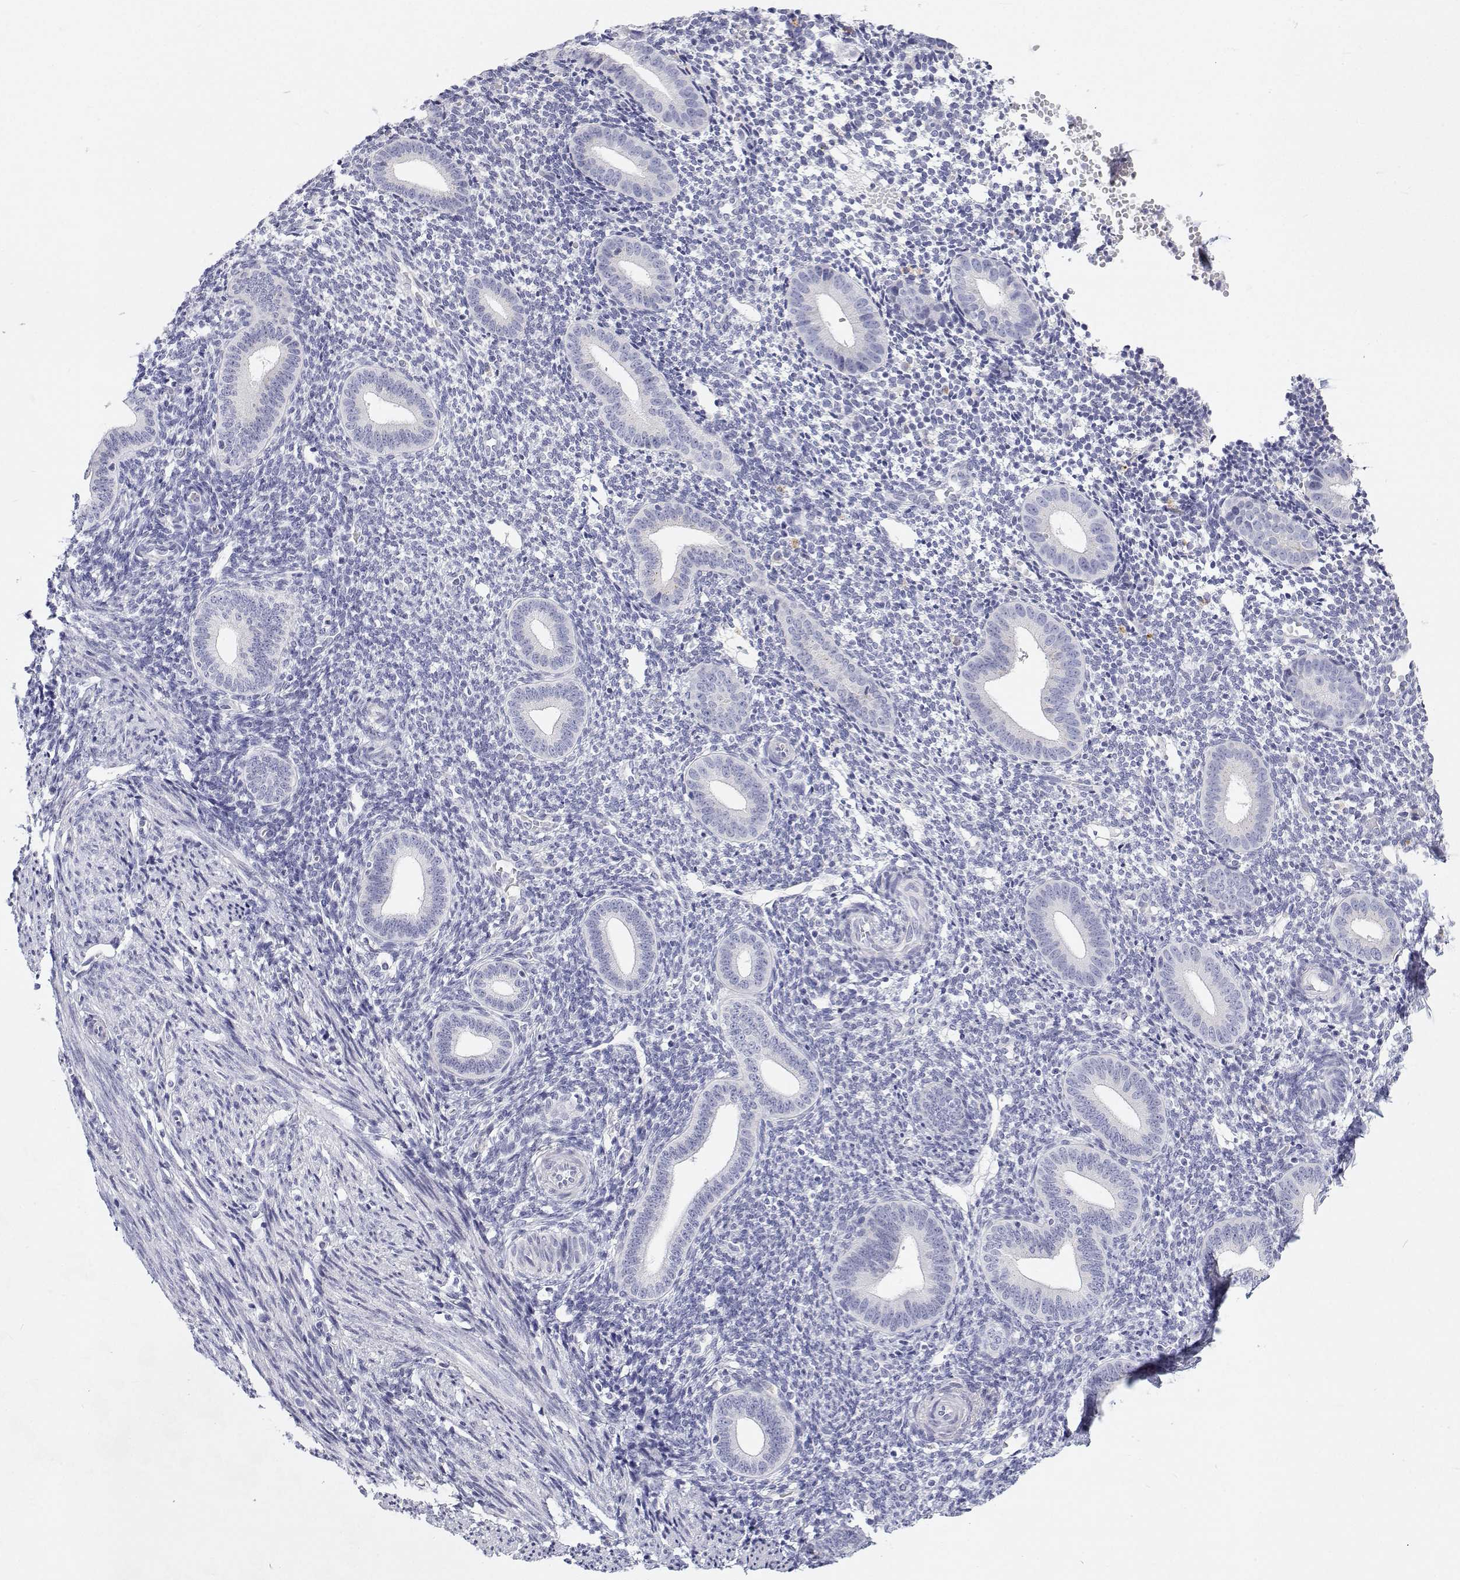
{"staining": {"intensity": "negative", "quantity": "none", "location": "none"}, "tissue": "endometrium", "cell_type": "Cells in endometrial stroma", "image_type": "normal", "snomed": [{"axis": "morphology", "description": "Normal tissue, NOS"}, {"axis": "topography", "description": "Endometrium"}], "caption": "There is no significant positivity in cells in endometrial stroma of endometrium. (Stains: DAB (3,3'-diaminobenzidine) immunohistochemistry (IHC) with hematoxylin counter stain, Microscopy: brightfield microscopy at high magnification).", "gene": "NCR2", "patient": {"sex": "female", "age": 40}}